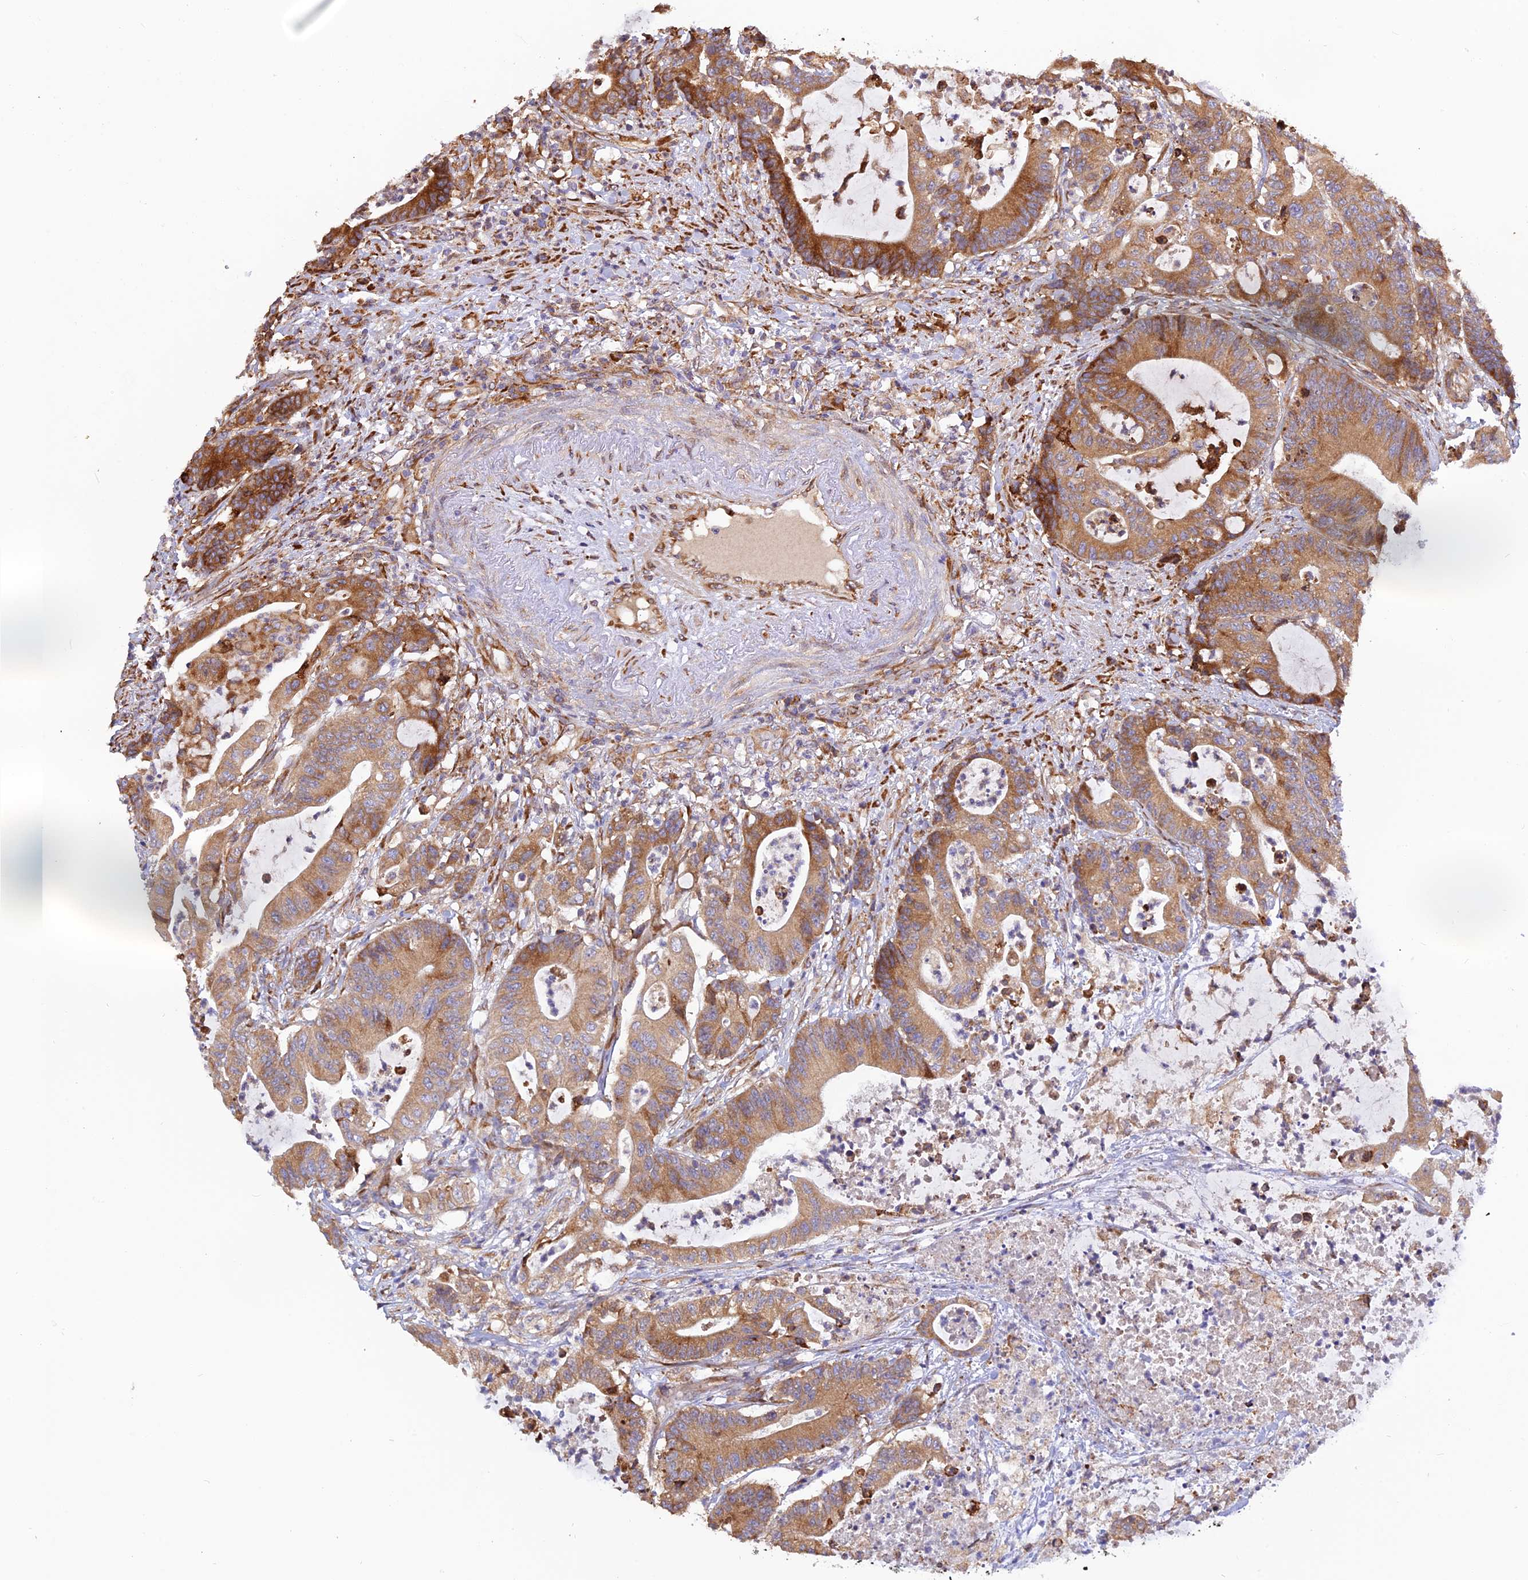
{"staining": {"intensity": "moderate", "quantity": ">75%", "location": "cytoplasmic/membranous"}, "tissue": "colorectal cancer", "cell_type": "Tumor cells", "image_type": "cancer", "snomed": [{"axis": "morphology", "description": "Adenocarcinoma, NOS"}, {"axis": "topography", "description": "Colon"}], "caption": "Colorectal cancer stained with immunohistochemistry (IHC) demonstrates moderate cytoplasmic/membranous staining in approximately >75% of tumor cells. The staining was performed using DAB, with brown indicating positive protein expression. Nuclei are stained blue with hematoxylin.", "gene": "RPL5", "patient": {"sex": "female", "age": 84}}